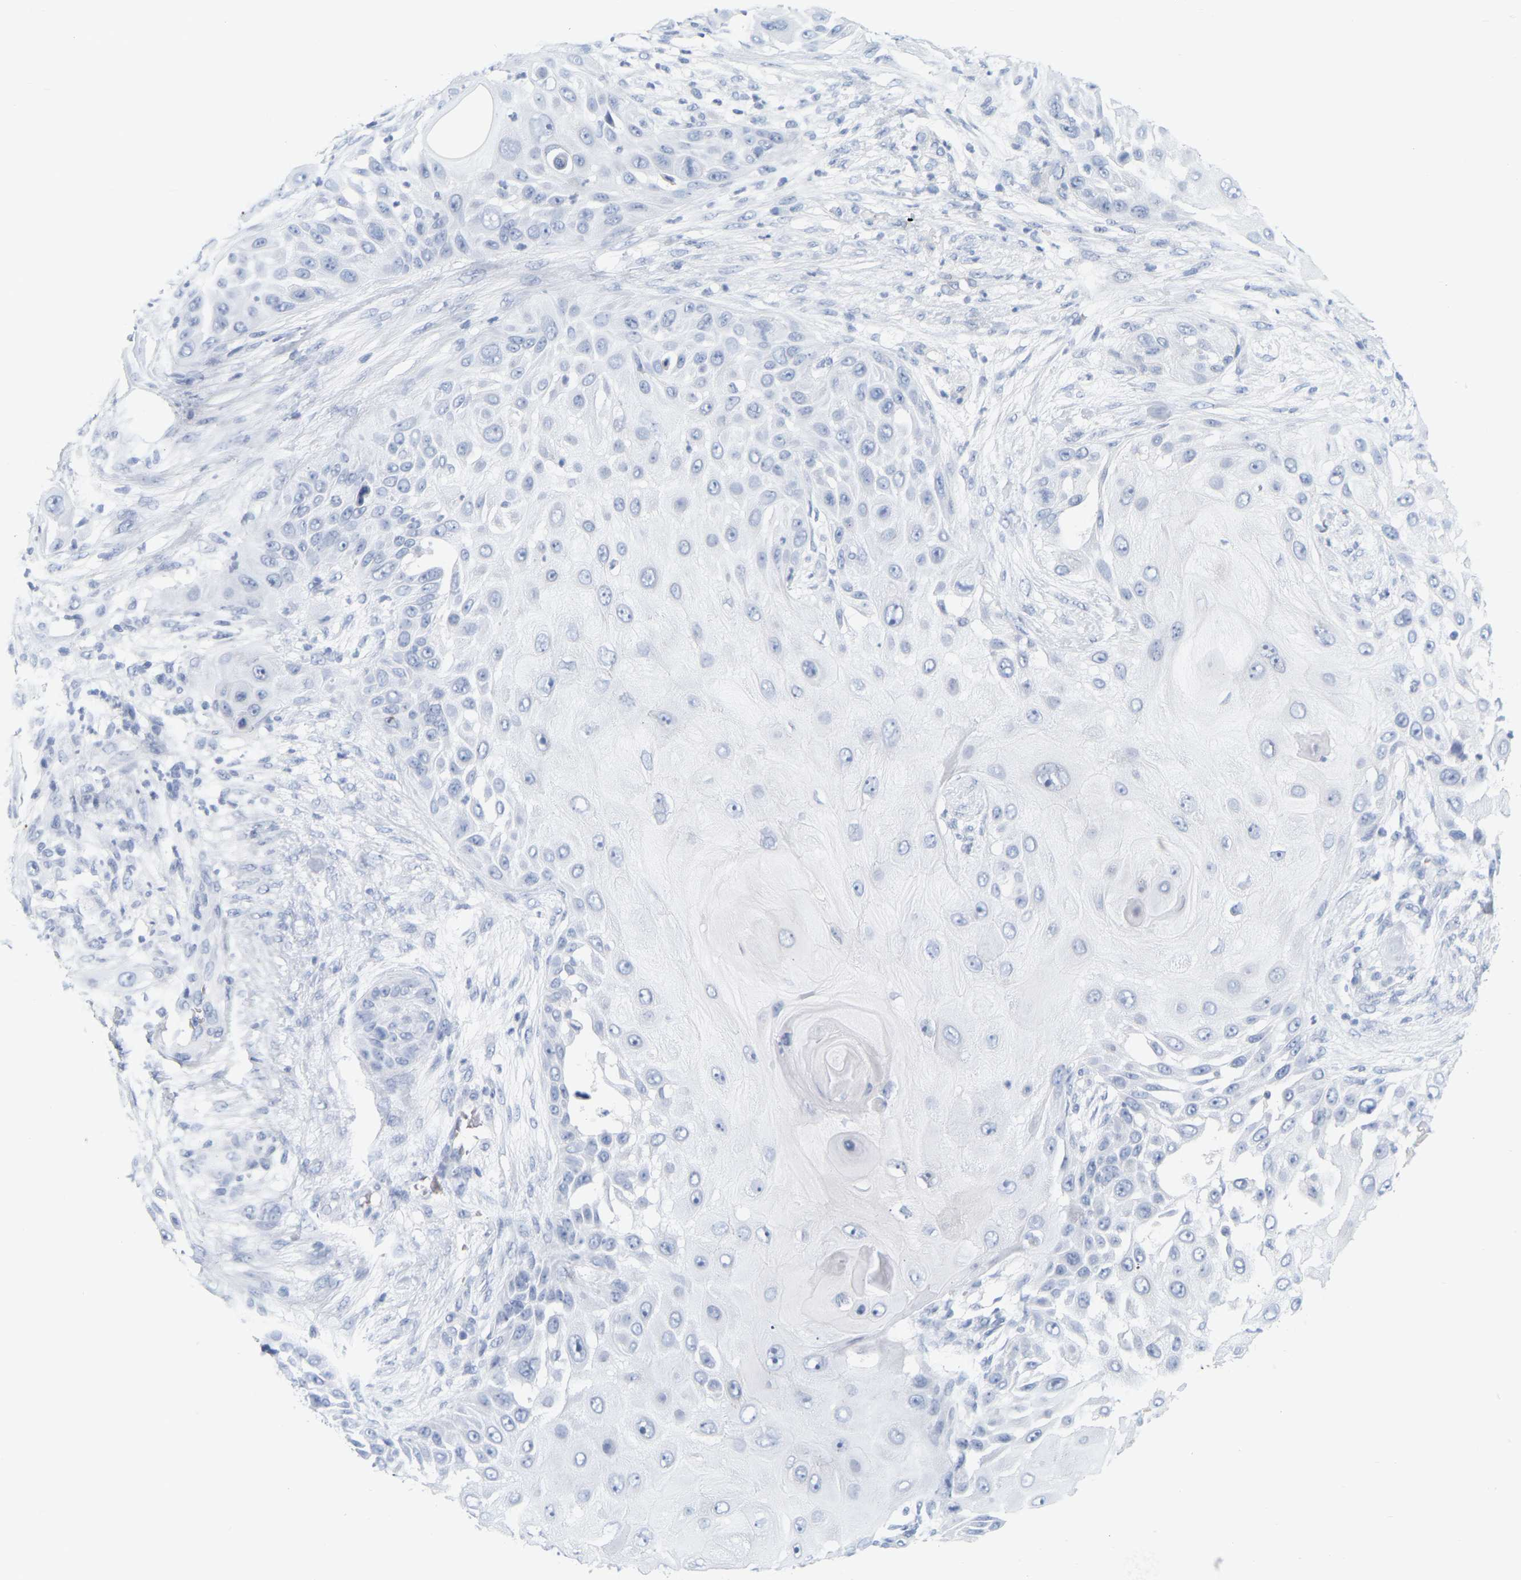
{"staining": {"intensity": "negative", "quantity": "none", "location": "none"}, "tissue": "skin cancer", "cell_type": "Tumor cells", "image_type": "cancer", "snomed": [{"axis": "morphology", "description": "Squamous cell carcinoma, NOS"}, {"axis": "topography", "description": "Skin"}], "caption": "This is an immunohistochemistry micrograph of squamous cell carcinoma (skin). There is no expression in tumor cells.", "gene": "RAPH1", "patient": {"sex": "female", "age": 44}}